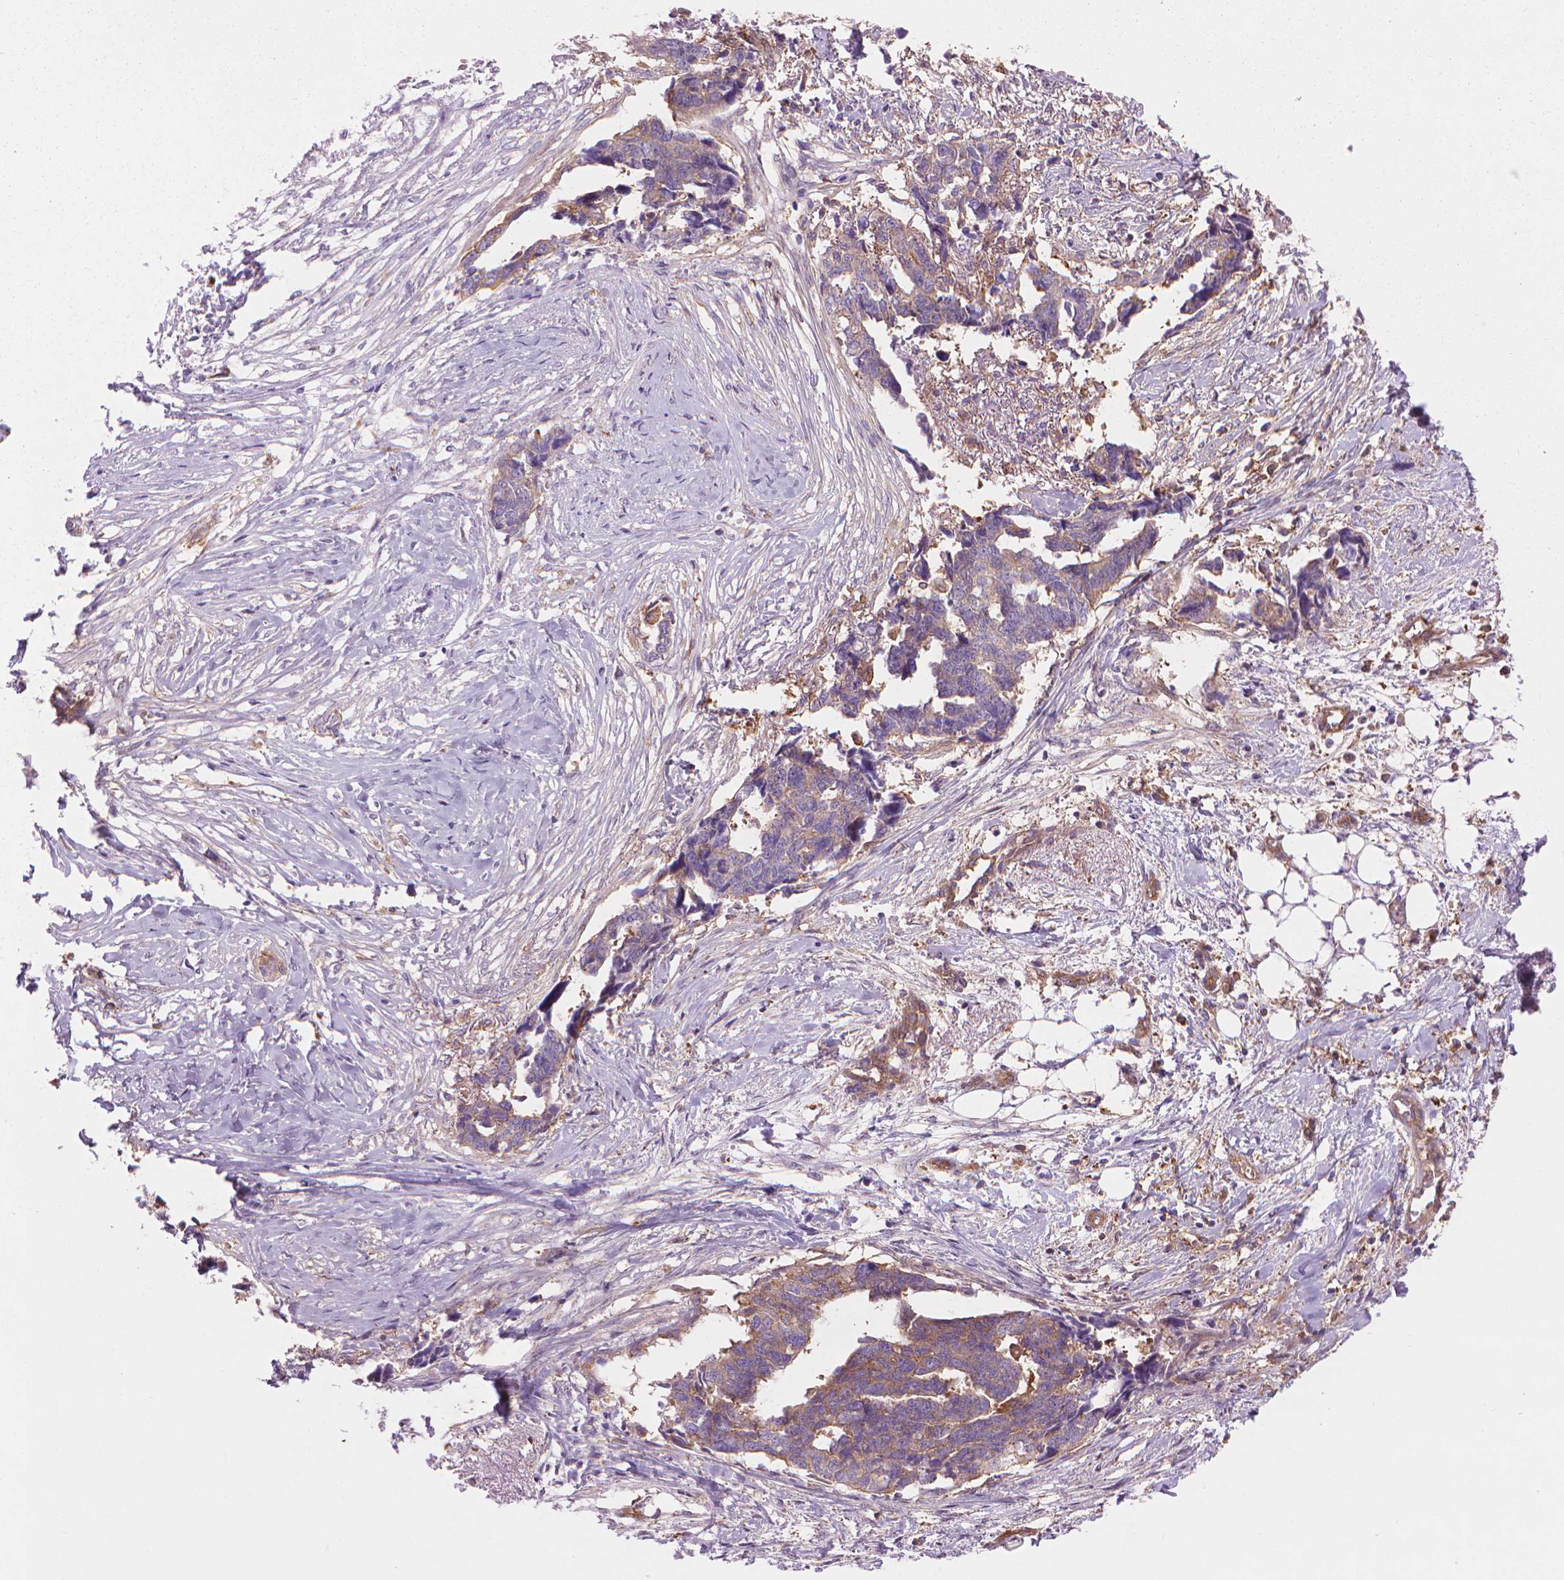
{"staining": {"intensity": "weak", "quantity": "25%-75%", "location": "cytoplasmic/membranous"}, "tissue": "ovarian cancer", "cell_type": "Tumor cells", "image_type": "cancer", "snomed": [{"axis": "morphology", "description": "Cystadenocarcinoma, serous, NOS"}, {"axis": "topography", "description": "Ovary"}], "caption": "A high-resolution image shows immunohistochemistry staining of ovarian cancer, which demonstrates weak cytoplasmic/membranous positivity in about 25%-75% of tumor cells. (DAB (3,3'-diaminobenzidine) IHC with brightfield microscopy, high magnification).", "gene": "CORO1B", "patient": {"sex": "female", "age": 69}}